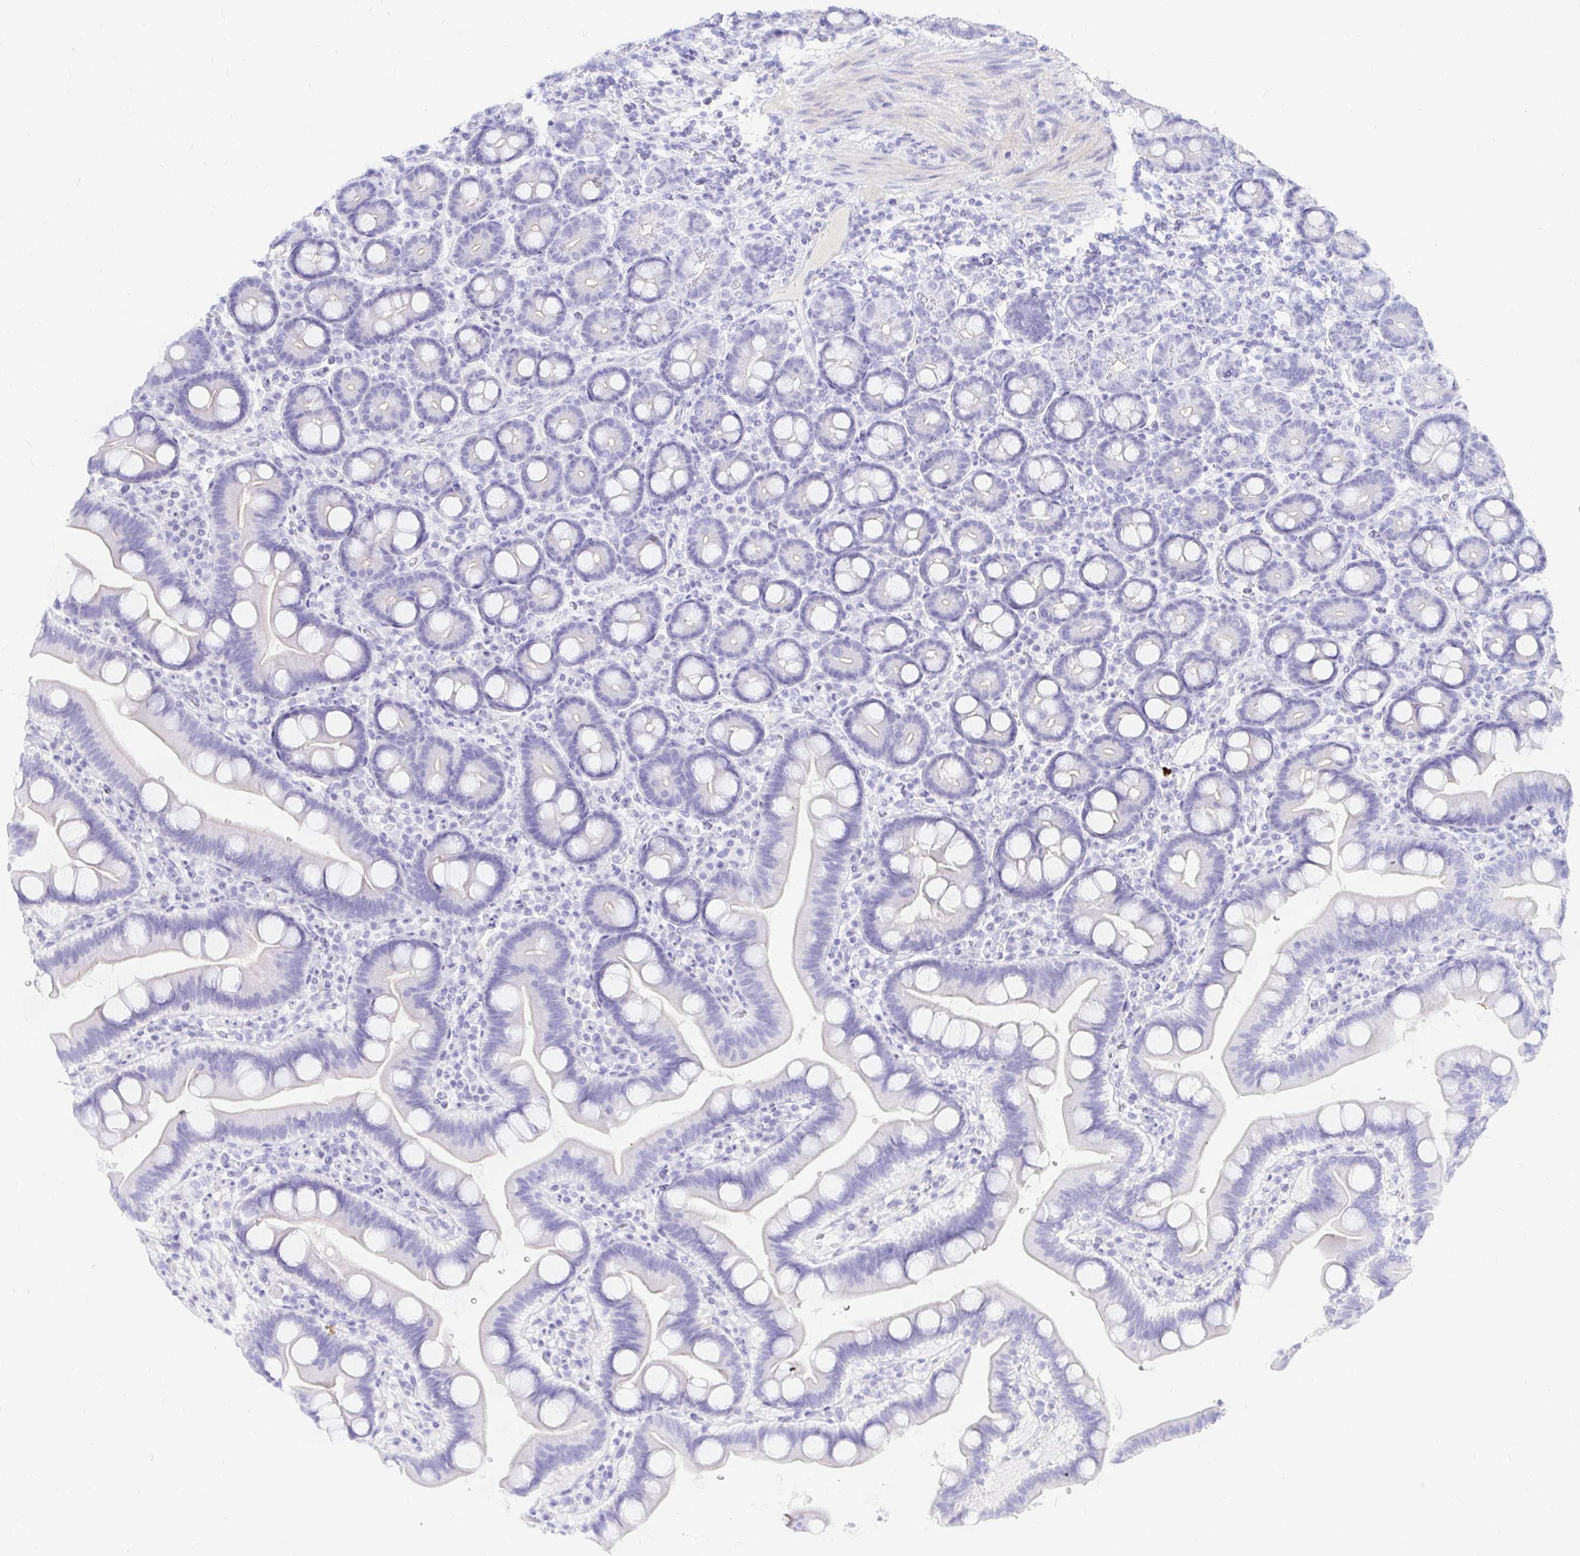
{"staining": {"intensity": "negative", "quantity": "none", "location": "none"}, "tissue": "duodenum", "cell_type": "Glandular cells", "image_type": "normal", "snomed": [{"axis": "morphology", "description": "Normal tissue, NOS"}, {"axis": "topography", "description": "Duodenum"}], "caption": "There is no significant staining in glandular cells of duodenum. Nuclei are stained in blue.", "gene": "NR2E1", "patient": {"sex": "male", "age": 59}}